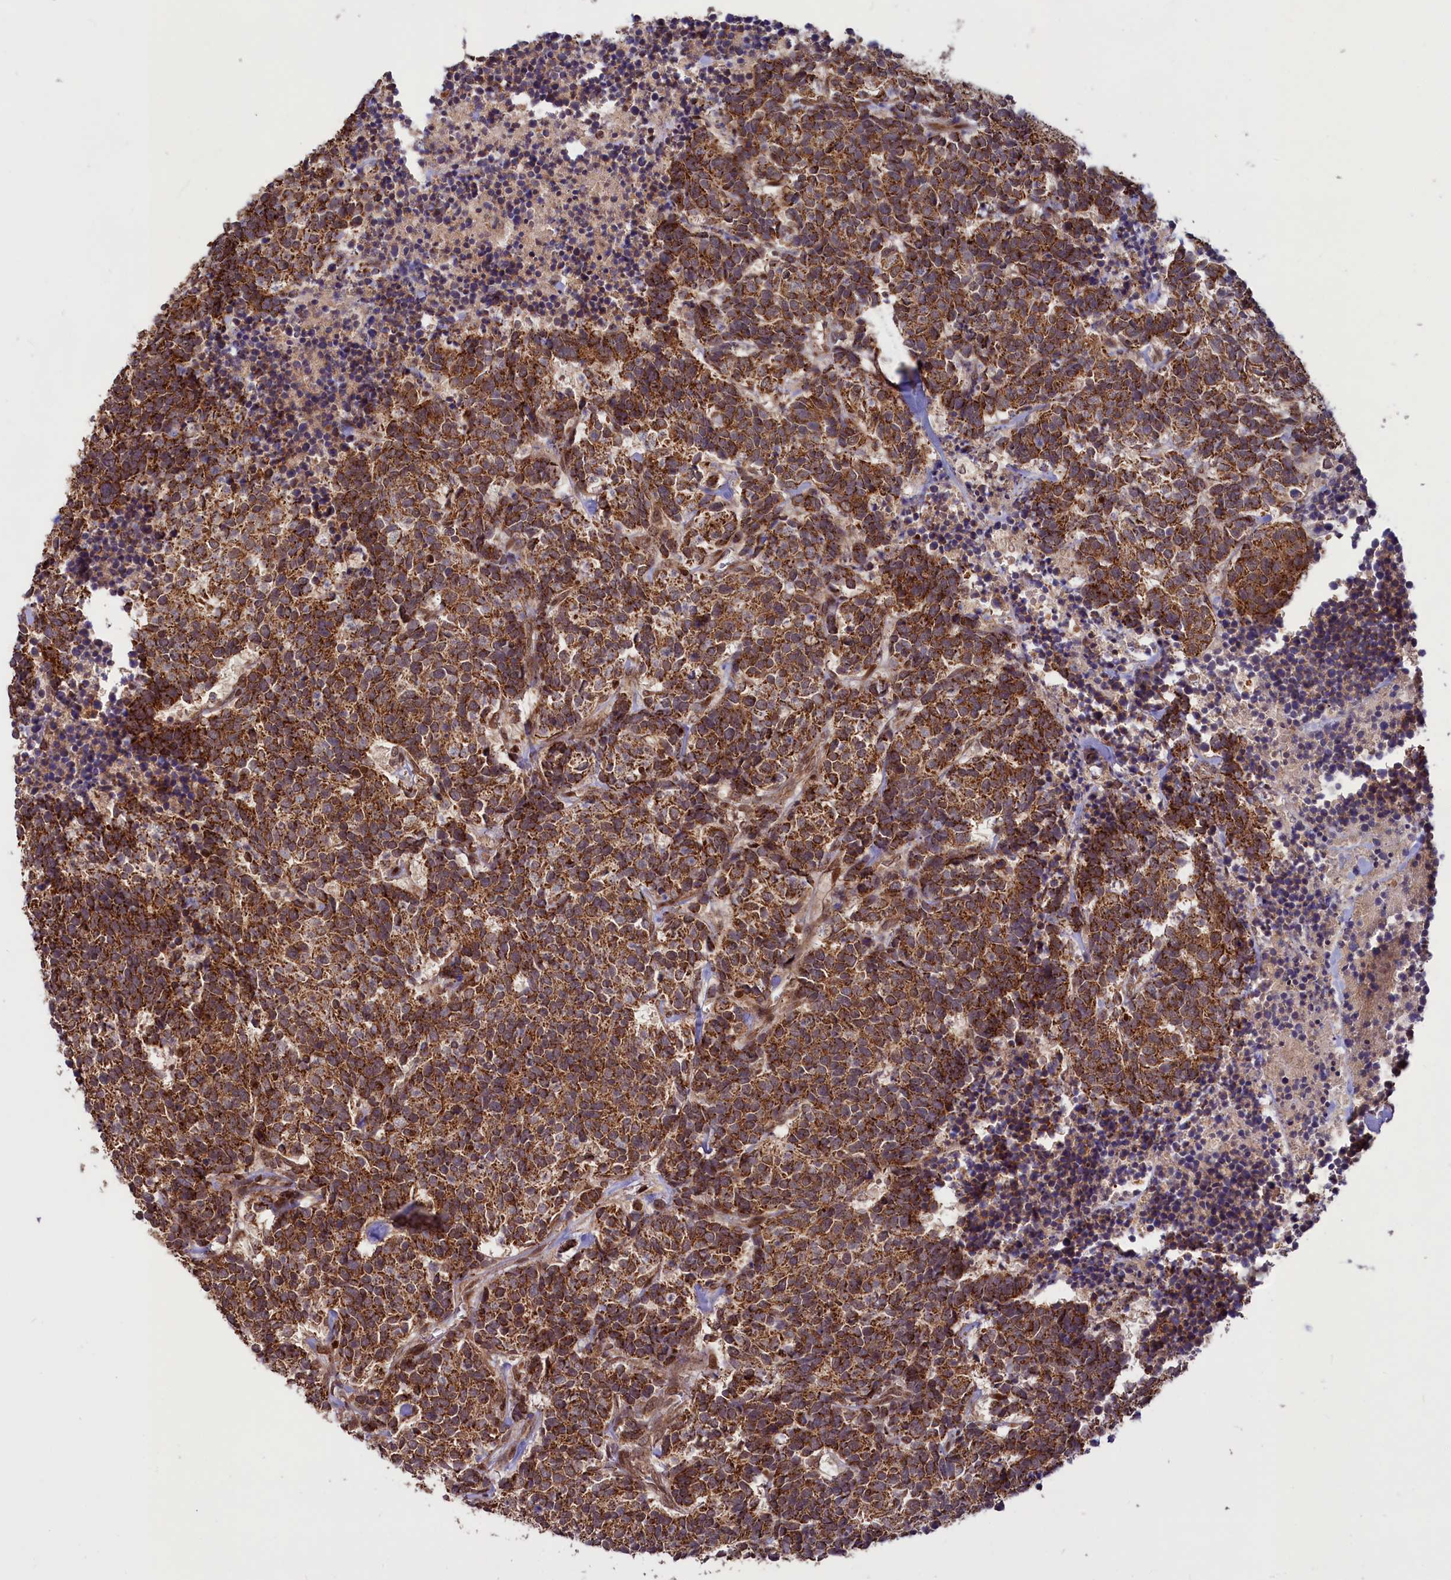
{"staining": {"intensity": "strong", "quantity": ">75%", "location": "cytoplasmic/membranous"}, "tissue": "carcinoid", "cell_type": "Tumor cells", "image_type": "cancer", "snomed": [{"axis": "morphology", "description": "Carcinoma, NOS"}, {"axis": "morphology", "description": "Carcinoid, malignant, NOS"}, {"axis": "topography", "description": "Urinary bladder"}], "caption": "There is high levels of strong cytoplasmic/membranous staining in tumor cells of carcinoid (malignant), as demonstrated by immunohistochemical staining (brown color).", "gene": "PHC3", "patient": {"sex": "male", "age": 57}}